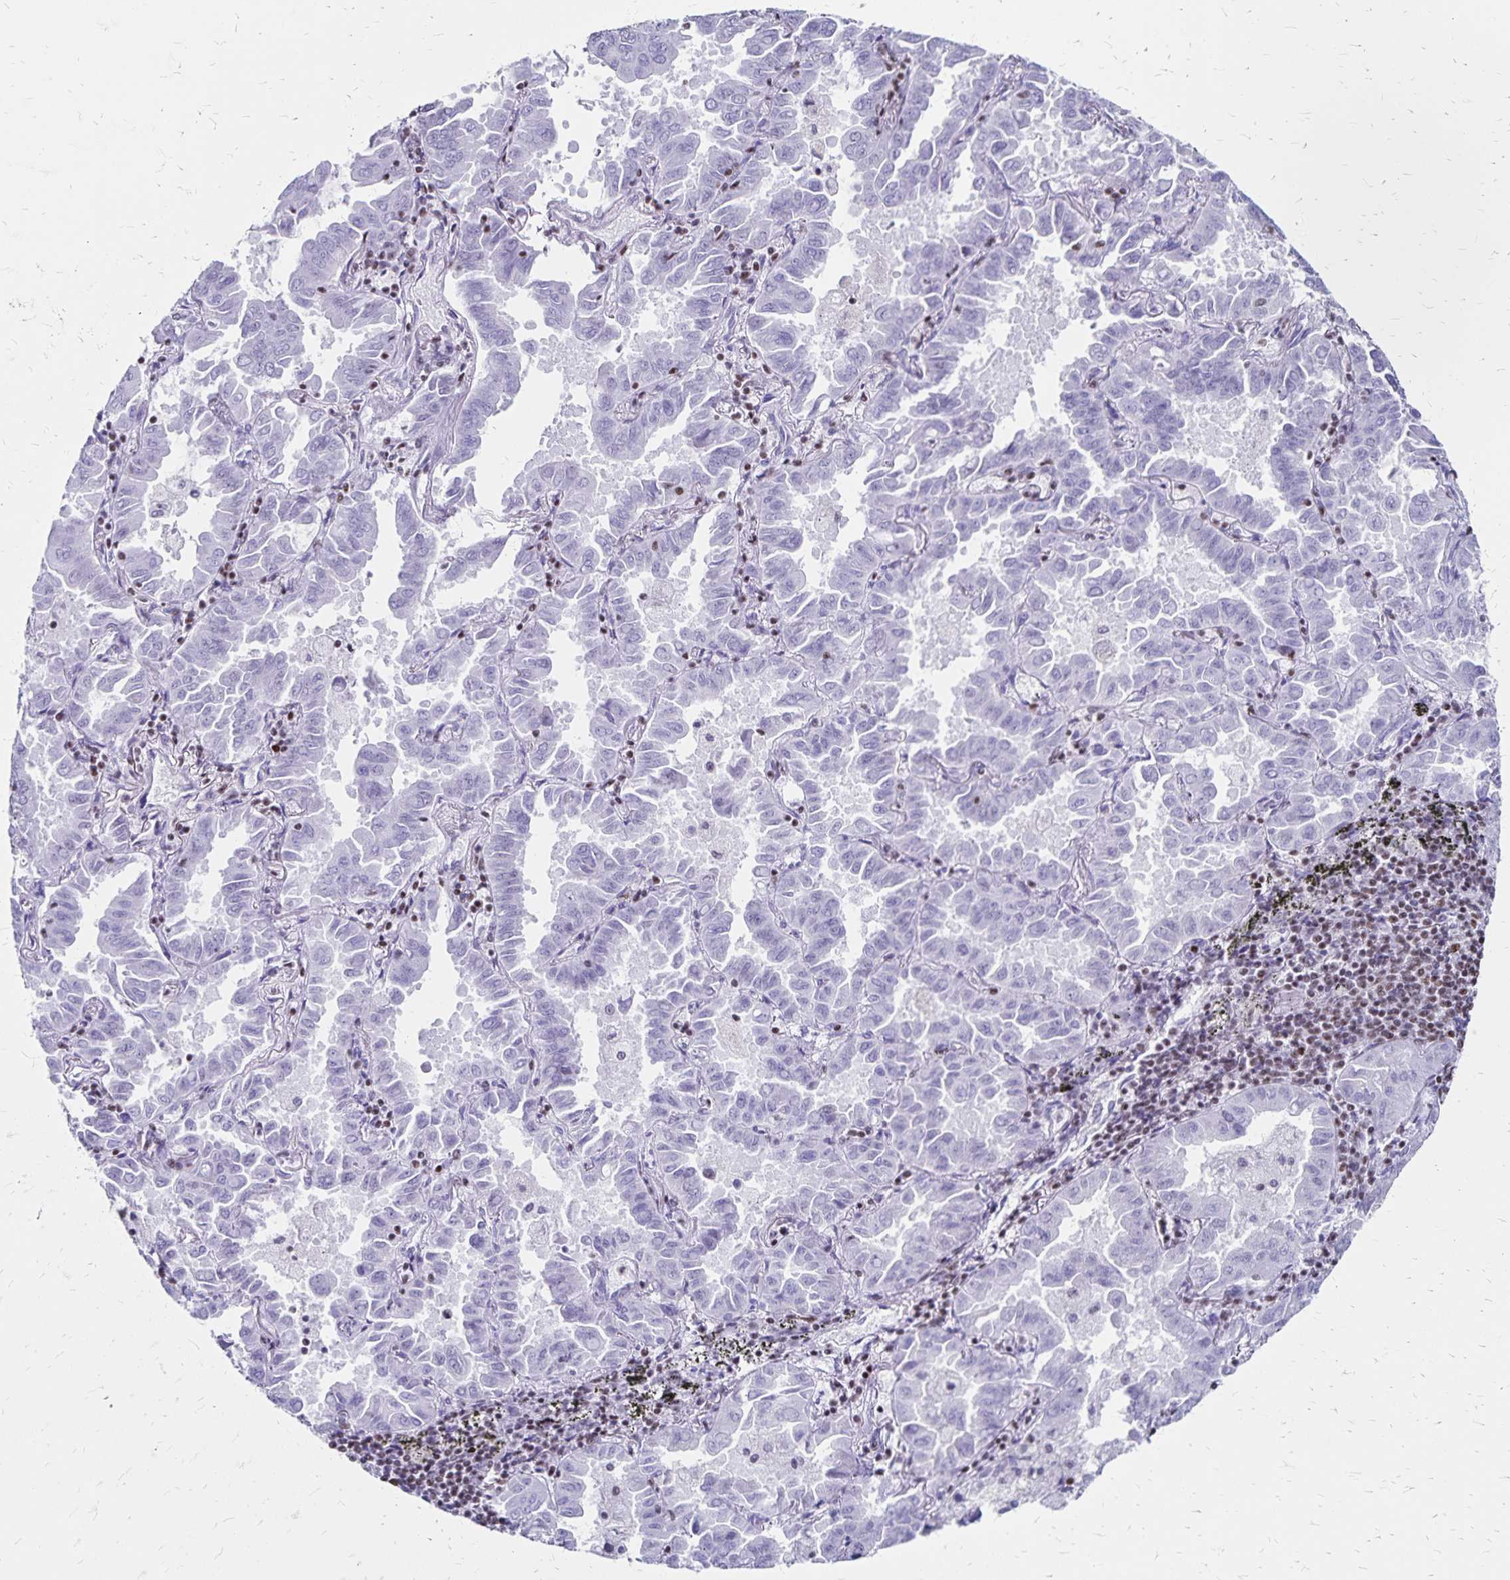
{"staining": {"intensity": "negative", "quantity": "none", "location": "none"}, "tissue": "lung cancer", "cell_type": "Tumor cells", "image_type": "cancer", "snomed": [{"axis": "morphology", "description": "Adenocarcinoma, NOS"}, {"axis": "topography", "description": "Lung"}], "caption": "Histopathology image shows no significant protein positivity in tumor cells of lung cancer (adenocarcinoma).", "gene": "IKZF1", "patient": {"sex": "male", "age": 64}}